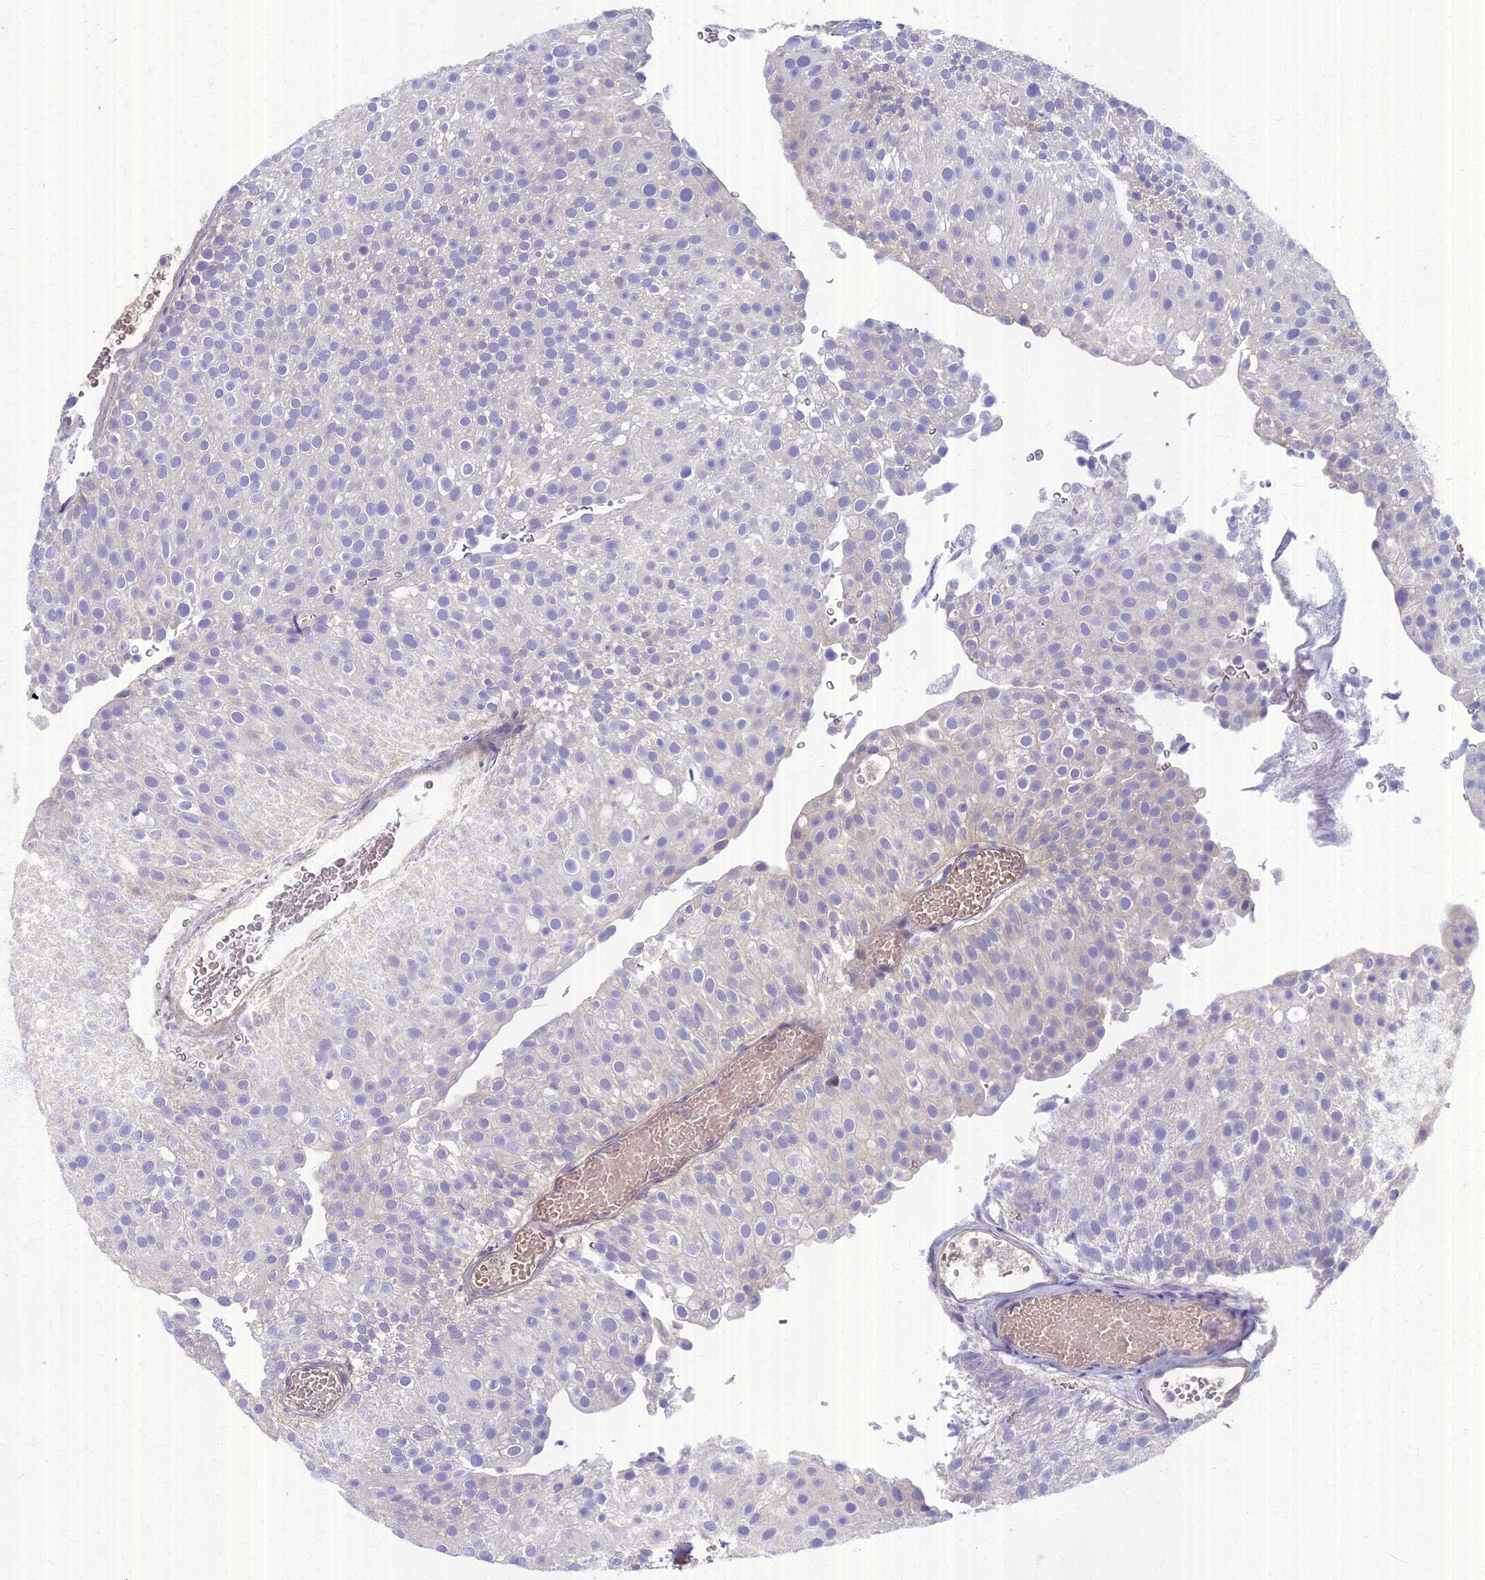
{"staining": {"intensity": "negative", "quantity": "none", "location": "none"}, "tissue": "urothelial cancer", "cell_type": "Tumor cells", "image_type": "cancer", "snomed": [{"axis": "morphology", "description": "Urothelial carcinoma, Low grade"}, {"axis": "topography", "description": "Urinary bladder"}], "caption": "Immunohistochemical staining of urothelial cancer displays no significant staining in tumor cells.", "gene": "AP4E1", "patient": {"sex": "male", "age": 78}}